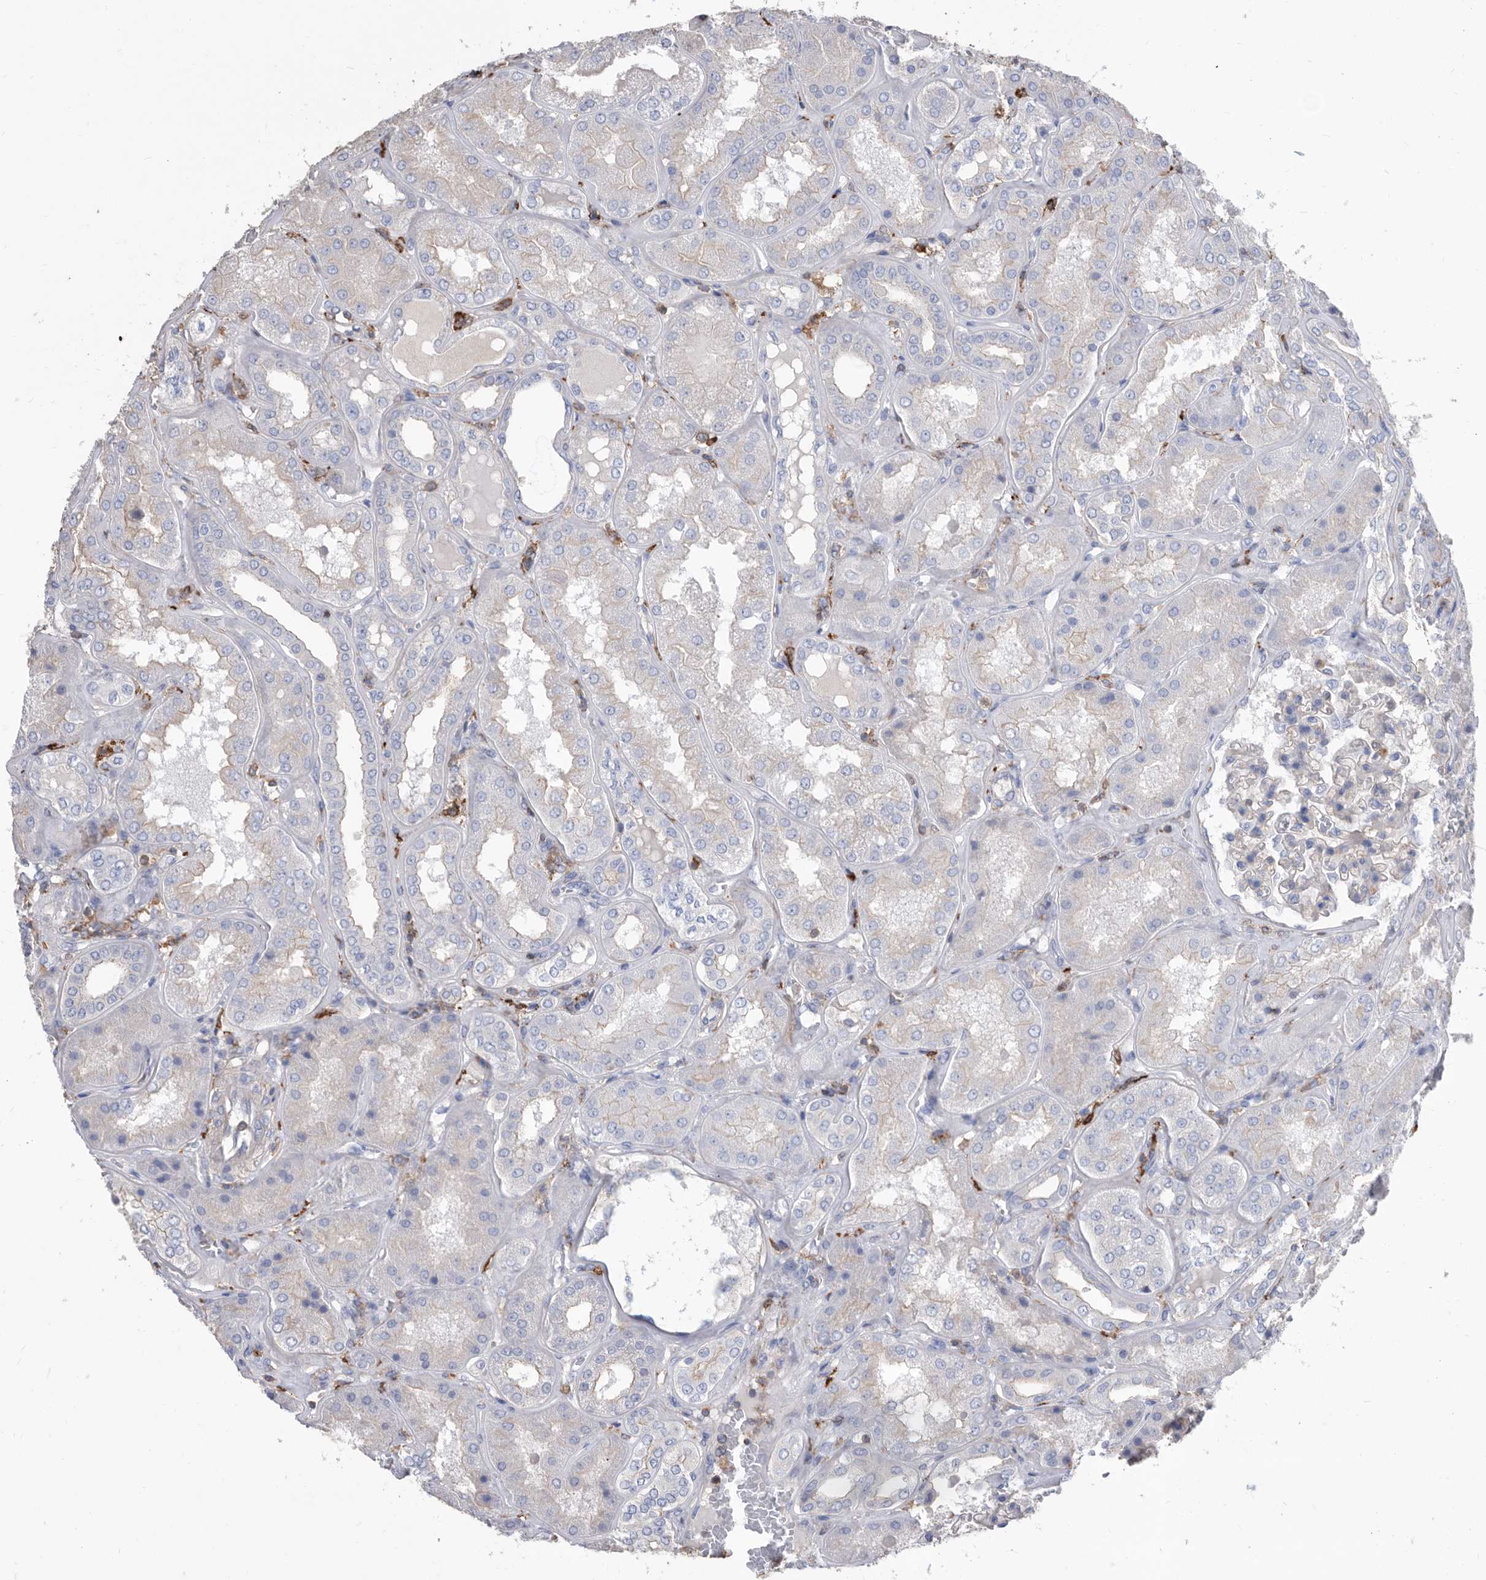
{"staining": {"intensity": "negative", "quantity": "none", "location": "none"}, "tissue": "kidney", "cell_type": "Cells in glomeruli", "image_type": "normal", "snomed": [{"axis": "morphology", "description": "Normal tissue, NOS"}, {"axis": "topography", "description": "Kidney"}], "caption": "The micrograph shows no staining of cells in glomeruli in normal kidney.", "gene": "MS4A4A", "patient": {"sex": "female", "age": 56}}